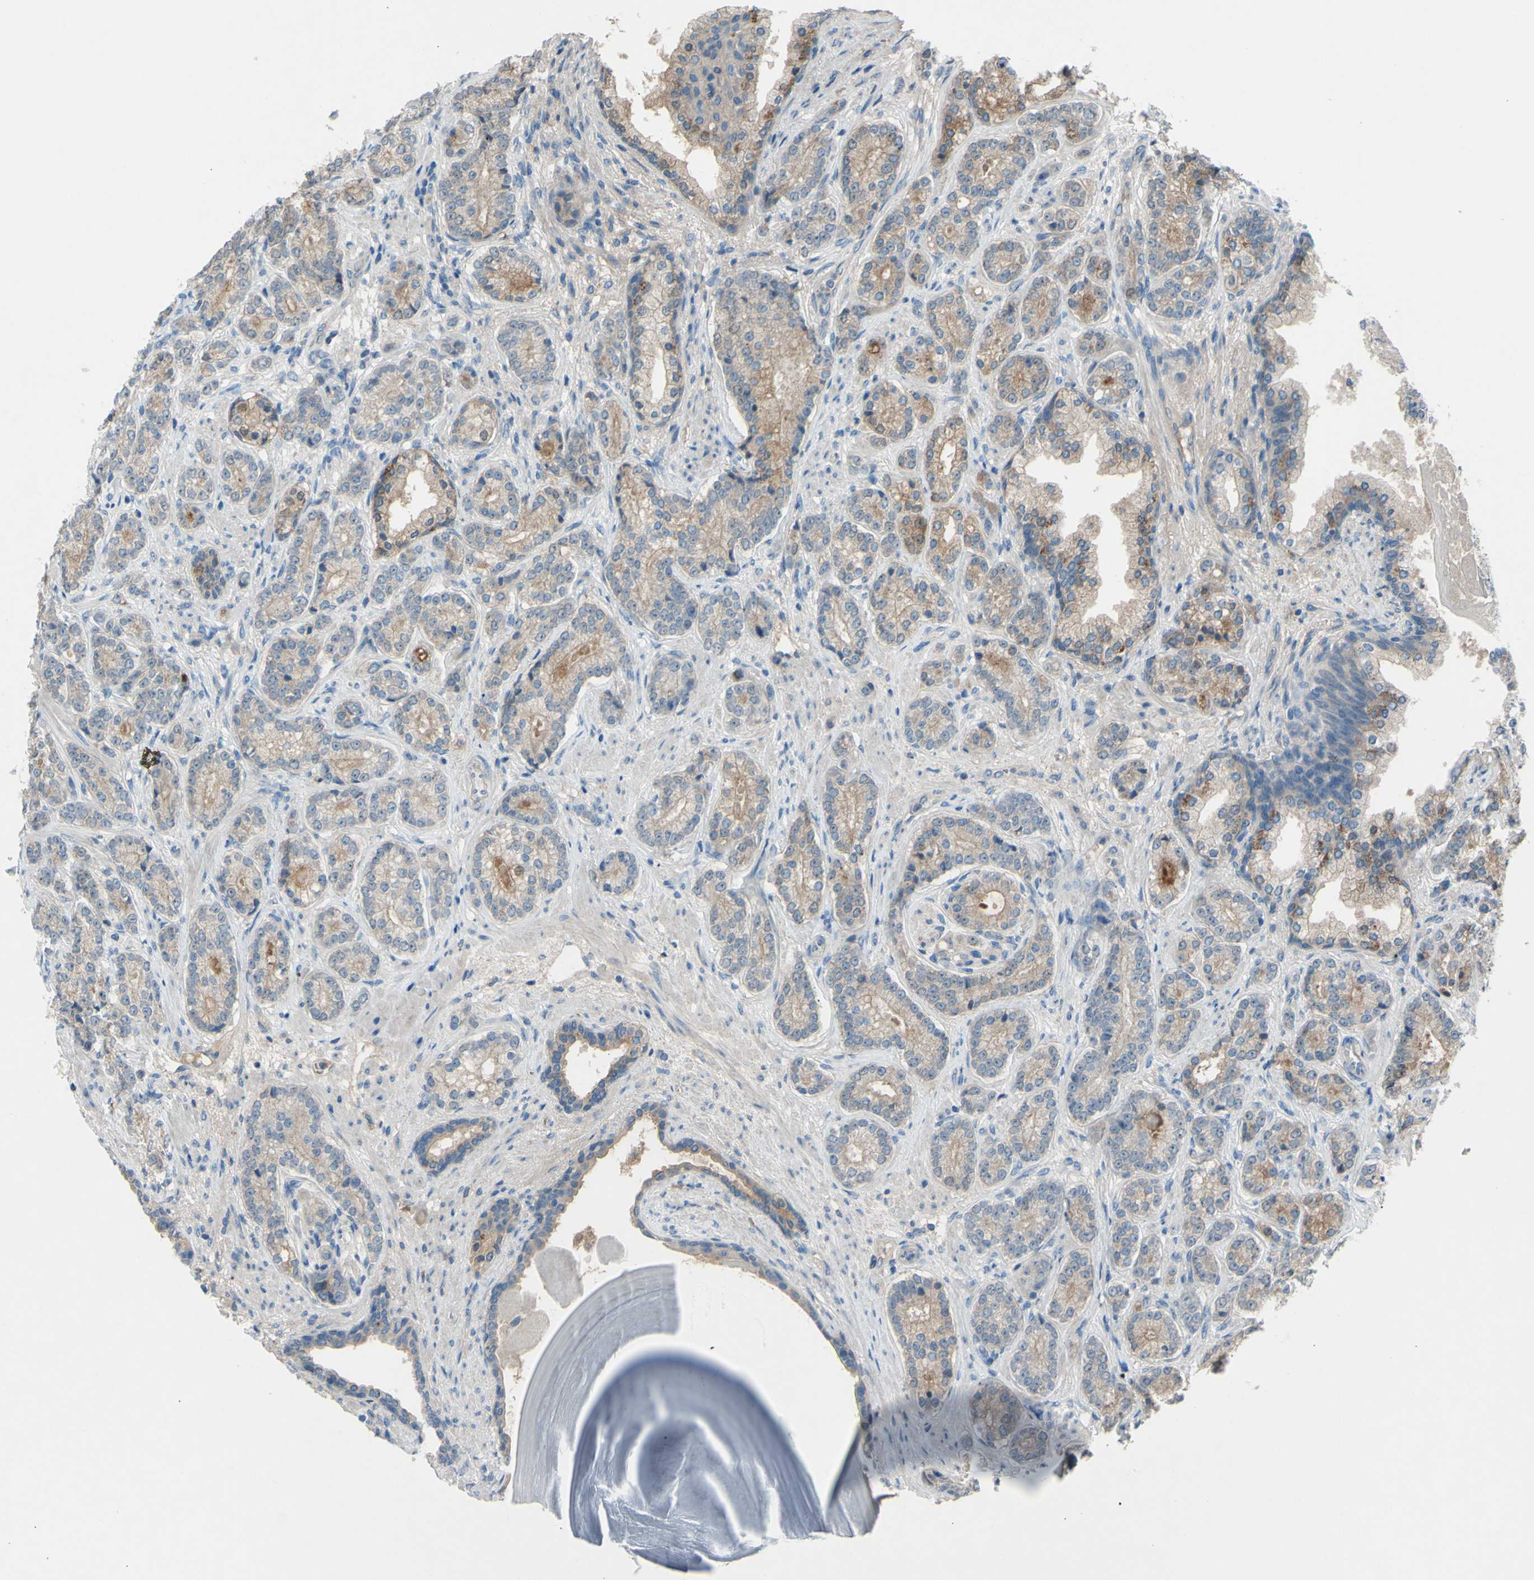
{"staining": {"intensity": "weak", "quantity": ">75%", "location": "cytoplasmic/membranous"}, "tissue": "prostate cancer", "cell_type": "Tumor cells", "image_type": "cancer", "snomed": [{"axis": "morphology", "description": "Adenocarcinoma, High grade"}, {"axis": "topography", "description": "Prostate"}], "caption": "A histopathology image of human prostate cancer stained for a protein demonstrates weak cytoplasmic/membranous brown staining in tumor cells.", "gene": "ATRN", "patient": {"sex": "male", "age": 61}}